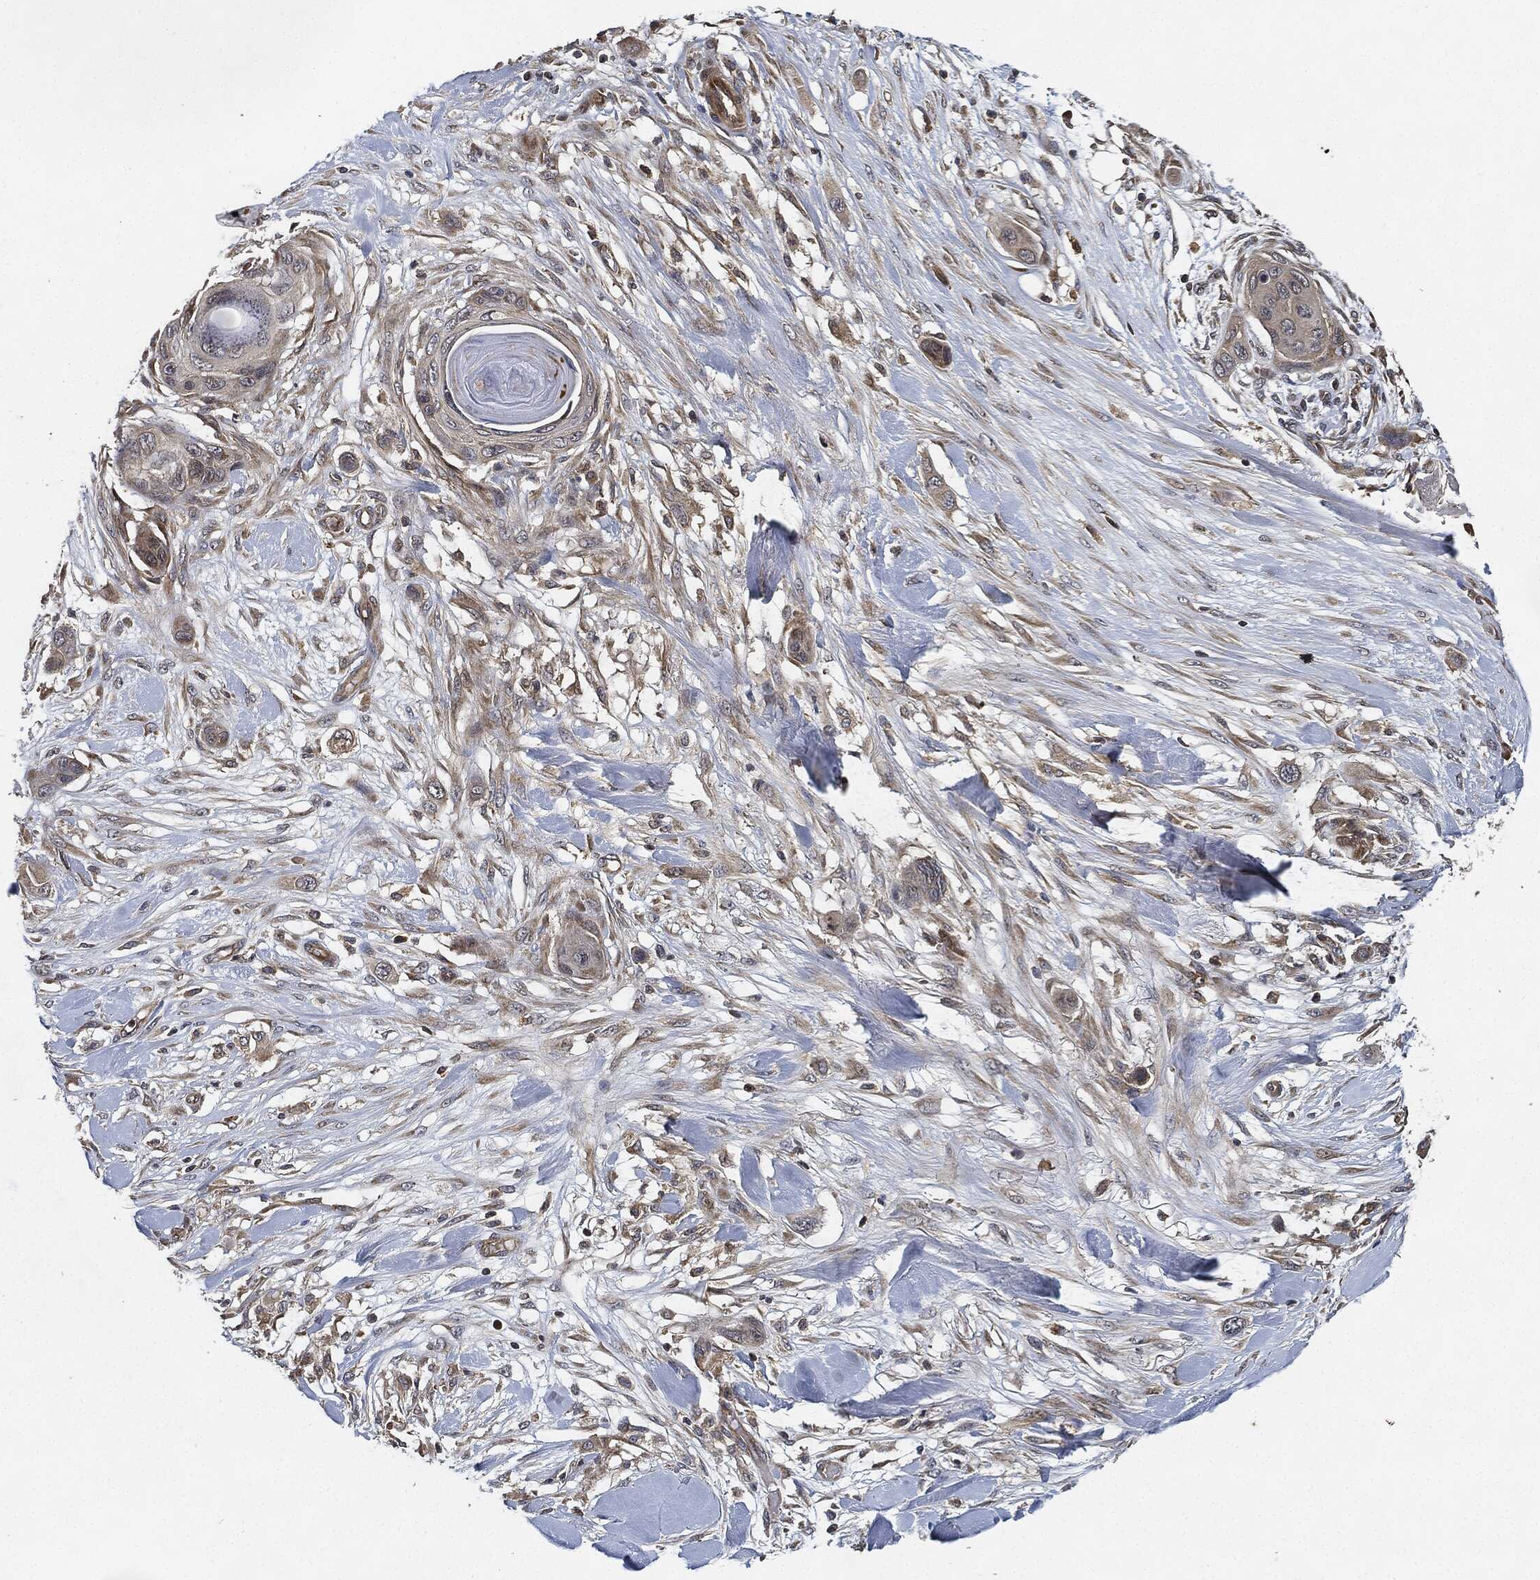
{"staining": {"intensity": "negative", "quantity": "none", "location": "none"}, "tissue": "skin cancer", "cell_type": "Tumor cells", "image_type": "cancer", "snomed": [{"axis": "morphology", "description": "Squamous cell carcinoma, NOS"}, {"axis": "topography", "description": "Skin"}], "caption": "The image displays no significant staining in tumor cells of skin squamous cell carcinoma.", "gene": "MLST8", "patient": {"sex": "male", "age": 79}}